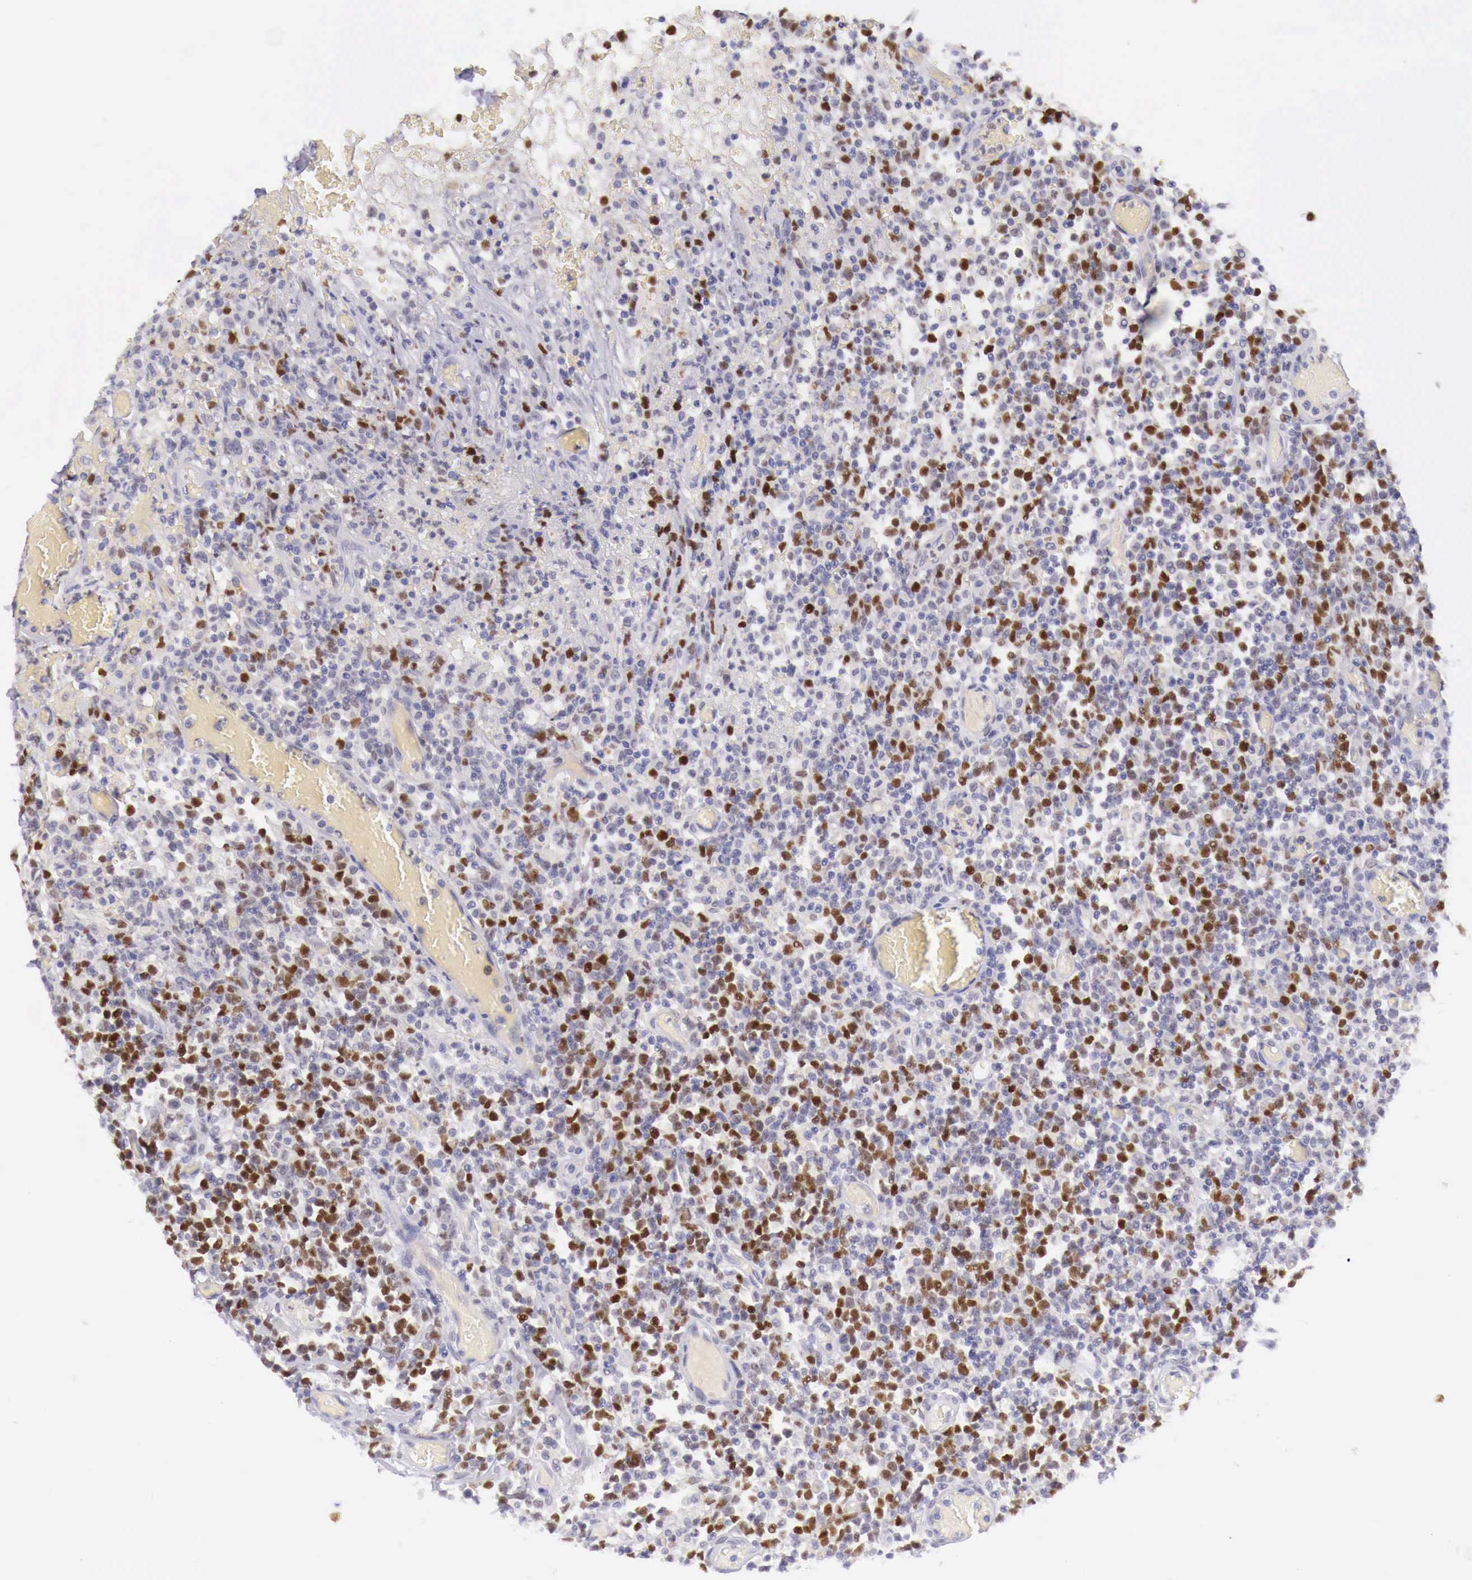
{"staining": {"intensity": "strong", "quantity": "25%-75%", "location": "nuclear"}, "tissue": "lymphoma", "cell_type": "Tumor cells", "image_type": "cancer", "snomed": [{"axis": "morphology", "description": "Malignant lymphoma, non-Hodgkin's type, High grade"}, {"axis": "topography", "description": "Colon"}], "caption": "Immunohistochemical staining of human lymphoma demonstrates high levels of strong nuclear protein staining in approximately 25%-75% of tumor cells. (DAB = brown stain, brightfield microscopy at high magnification).", "gene": "BCL6", "patient": {"sex": "male", "age": 82}}